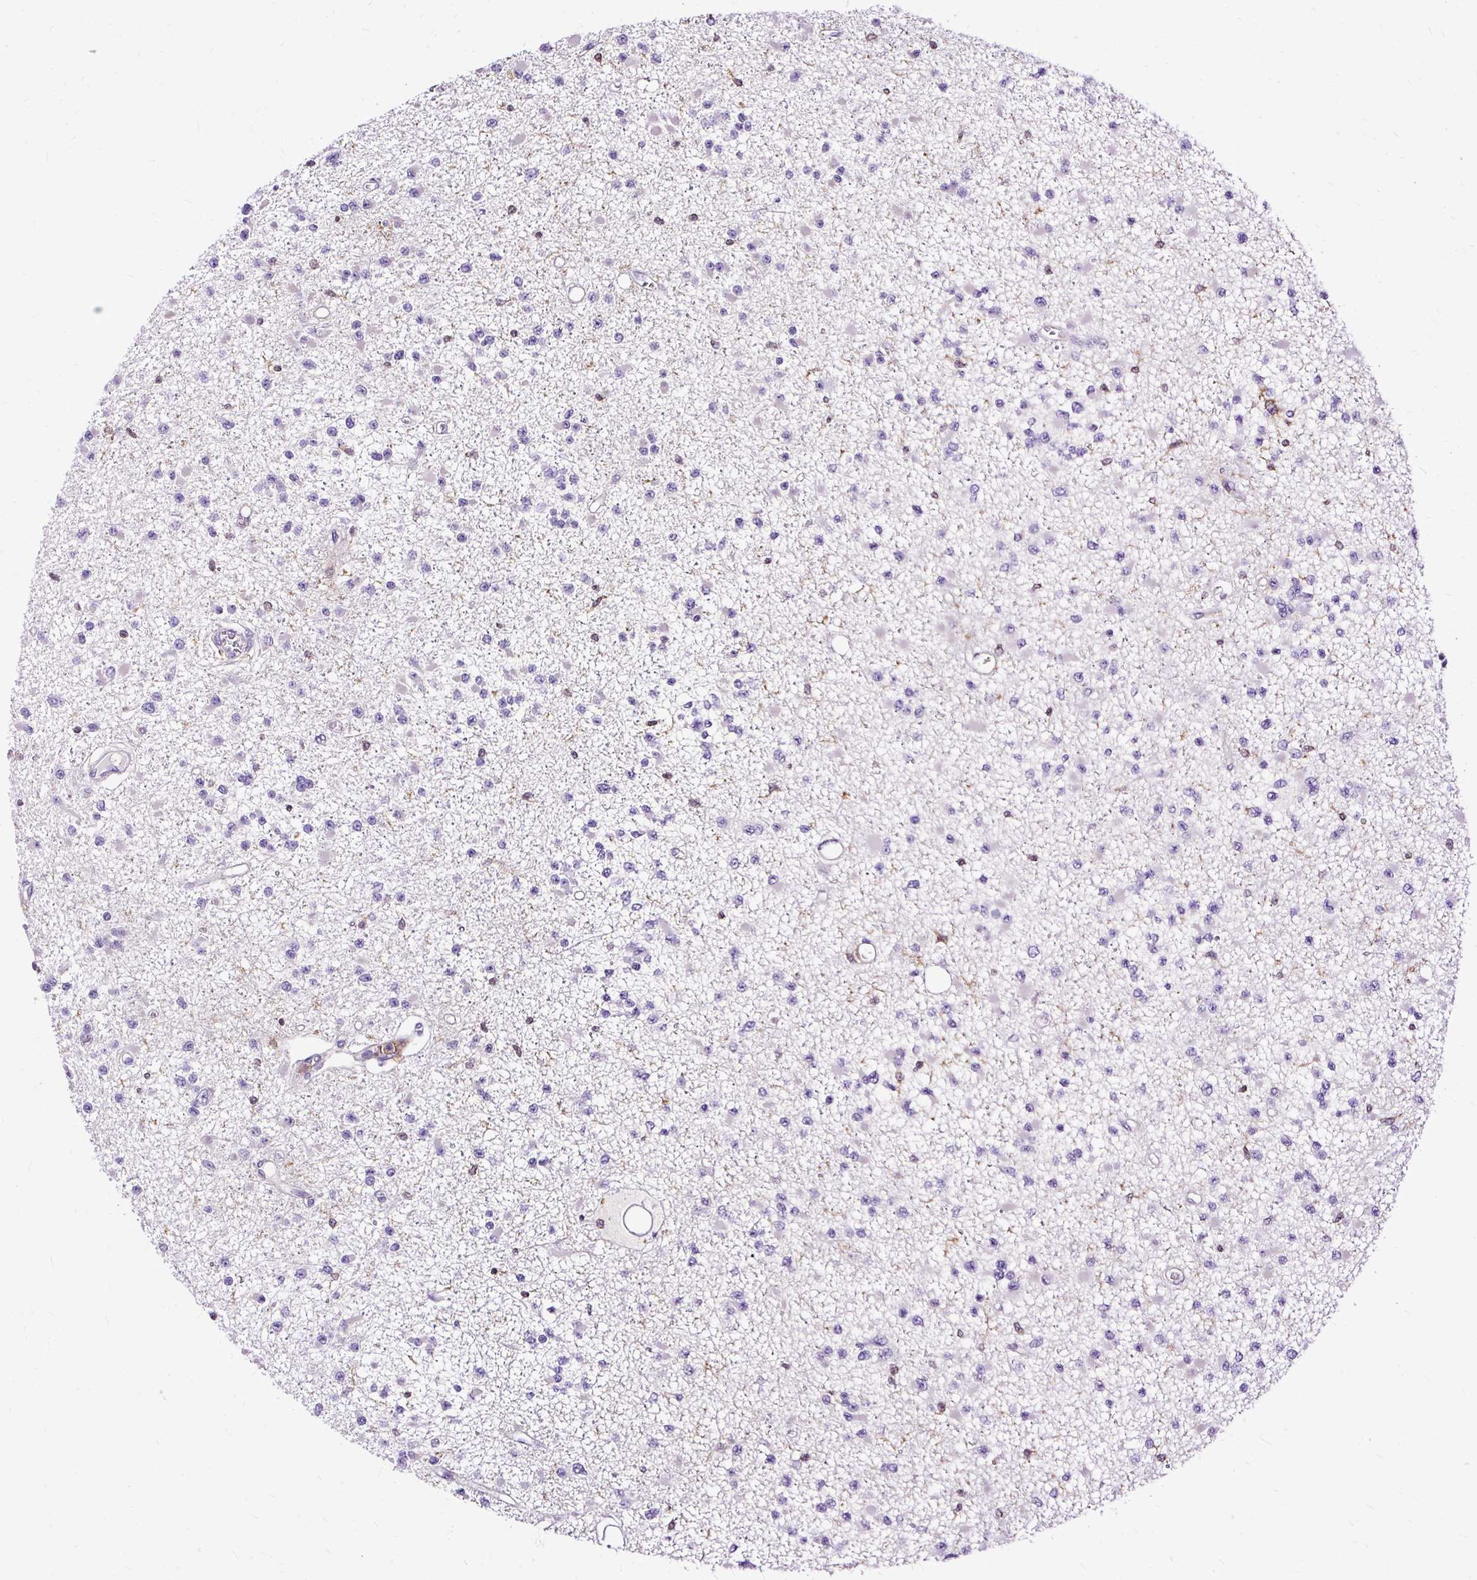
{"staining": {"intensity": "negative", "quantity": "none", "location": "none"}, "tissue": "glioma", "cell_type": "Tumor cells", "image_type": "cancer", "snomed": [{"axis": "morphology", "description": "Glioma, malignant, Low grade"}, {"axis": "topography", "description": "Brain"}], "caption": "A histopathology image of low-grade glioma (malignant) stained for a protein reveals no brown staining in tumor cells. The staining was performed using DAB to visualize the protein expression in brown, while the nuclei were stained in blue with hematoxylin (Magnification: 20x).", "gene": "TWF2", "patient": {"sex": "female", "age": 22}}